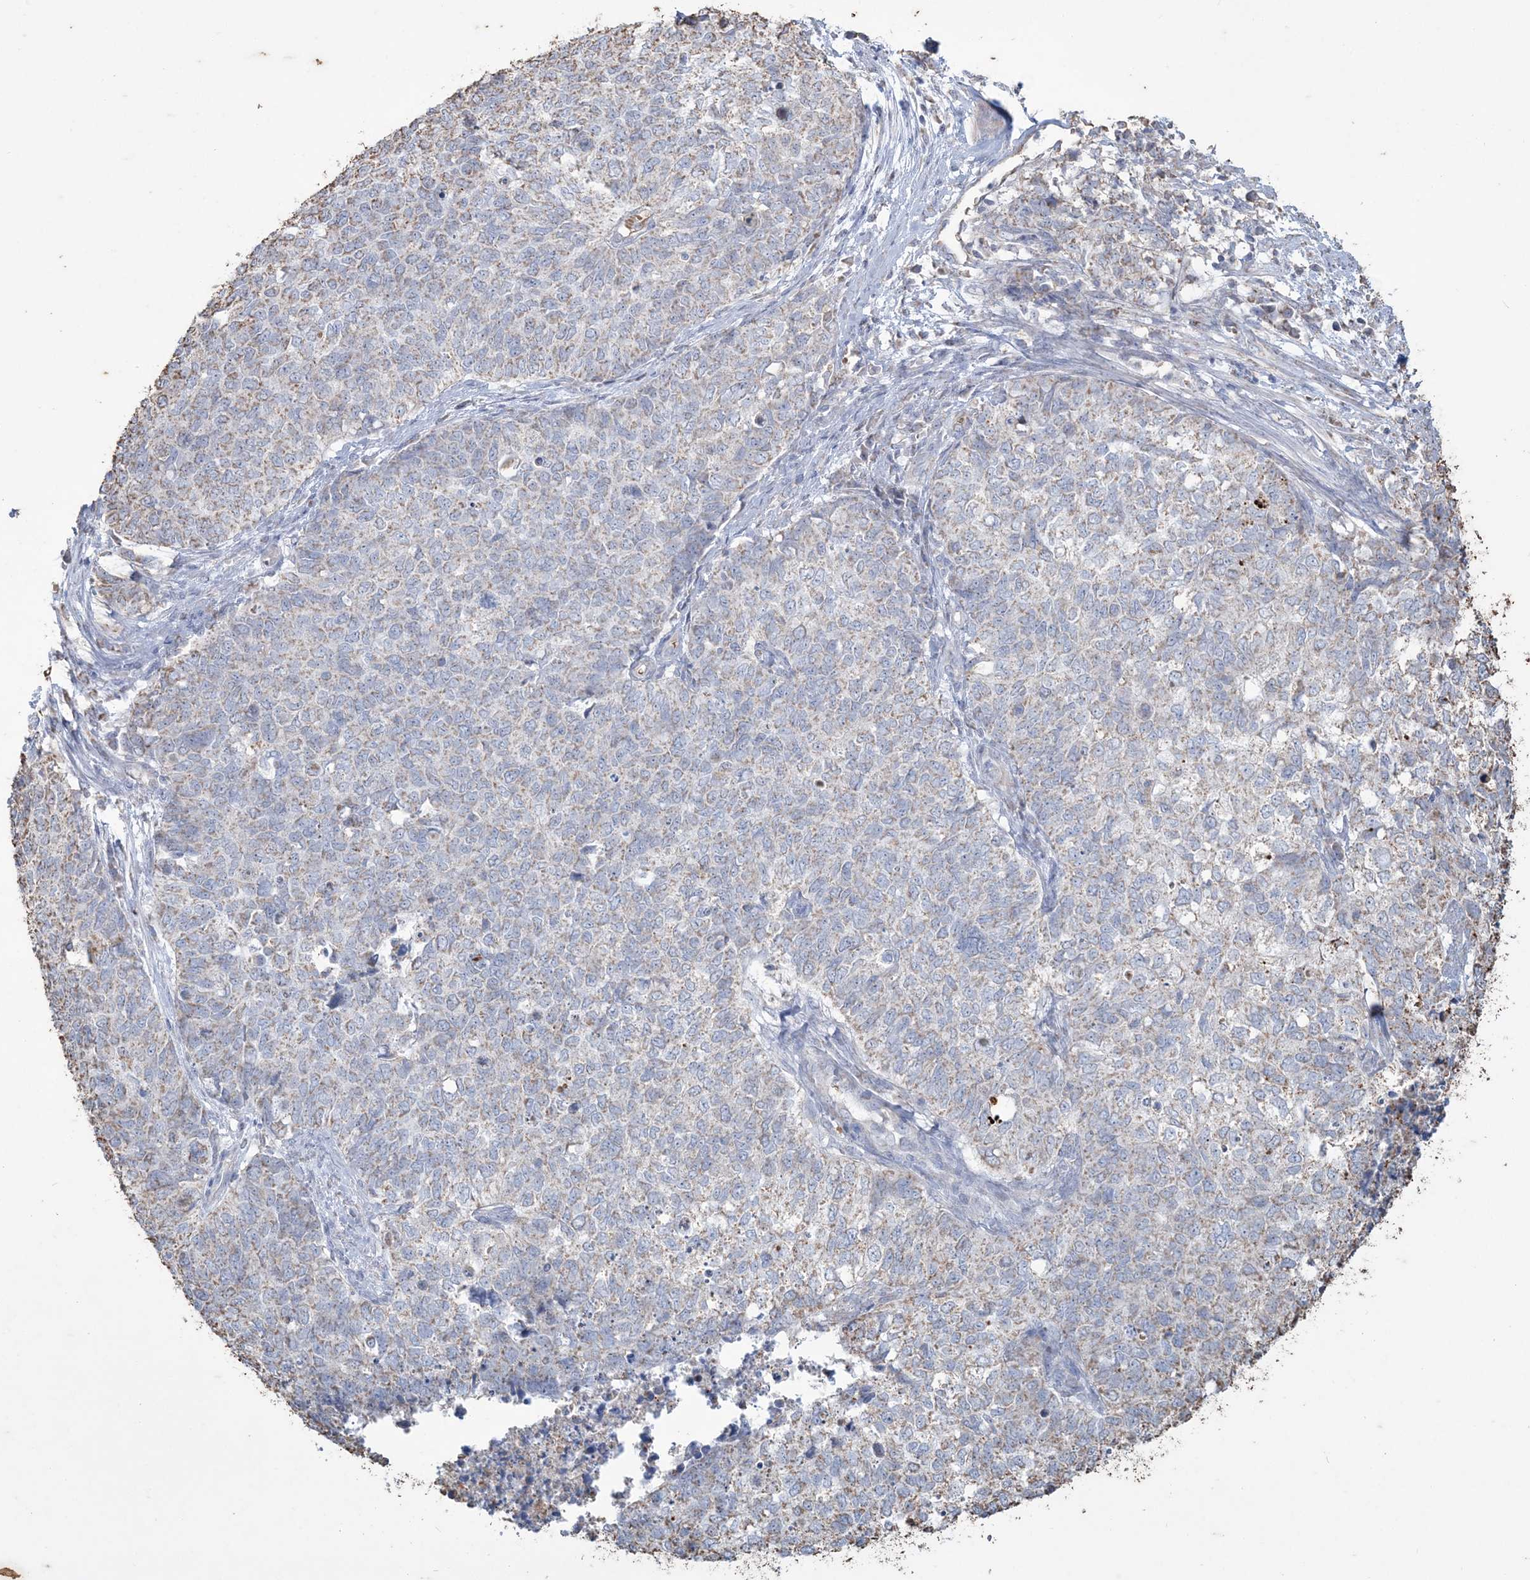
{"staining": {"intensity": "weak", "quantity": "25%-75%", "location": "cytoplasmic/membranous"}, "tissue": "cervical cancer", "cell_type": "Tumor cells", "image_type": "cancer", "snomed": [{"axis": "morphology", "description": "Squamous cell carcinoma, NOS"}, {"axis": "topography", "description": "Cervix"}], "caption": "Weak cytoplasmic/membranous expression for a protein is identified in about 25%-75% of tumor cells of cervical squamous cell carcinoma using immunohistochemistry (IHC).", "gene": "SFMBT2", "patient": {"sex": "female", "age": 63}}